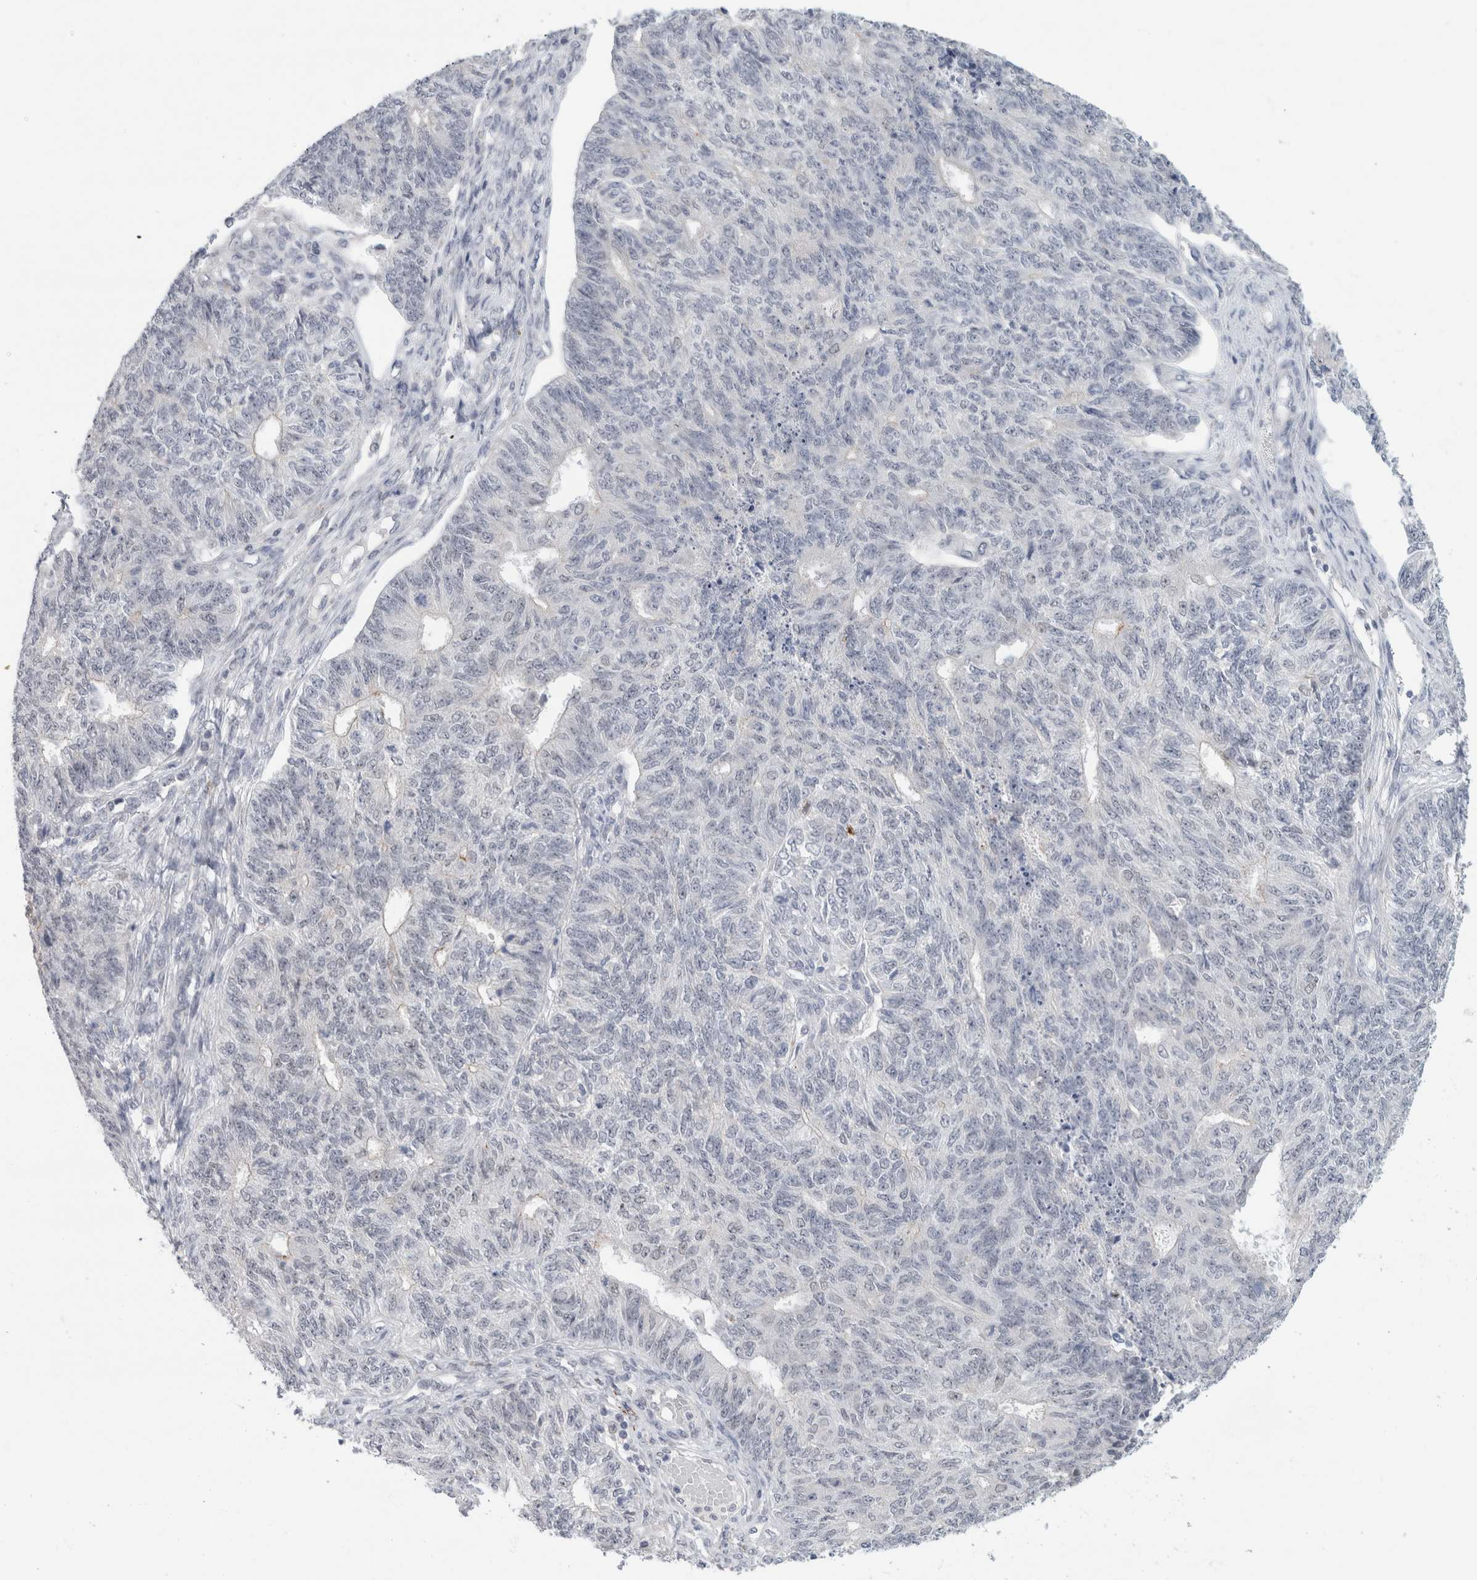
{"staining": {"intensity": "negative", "quantity": "none", "location": "none"}, "tissue": "endometrial cancer", "cell_type": "Tumor cells", "image_type": "cancer", "snomed": [{"axis": "morphology", "description": "Adenocarcinoma, NOS"}, {"axis": "topography", "description": "Endometrium"}], "caption": "Immunohistochemical staining of endometrial adenocarcinoma exhibits no significant staining in tumor cells.", "gene": "NIPA1", "patient": {"sex": "female", "age": 32}}